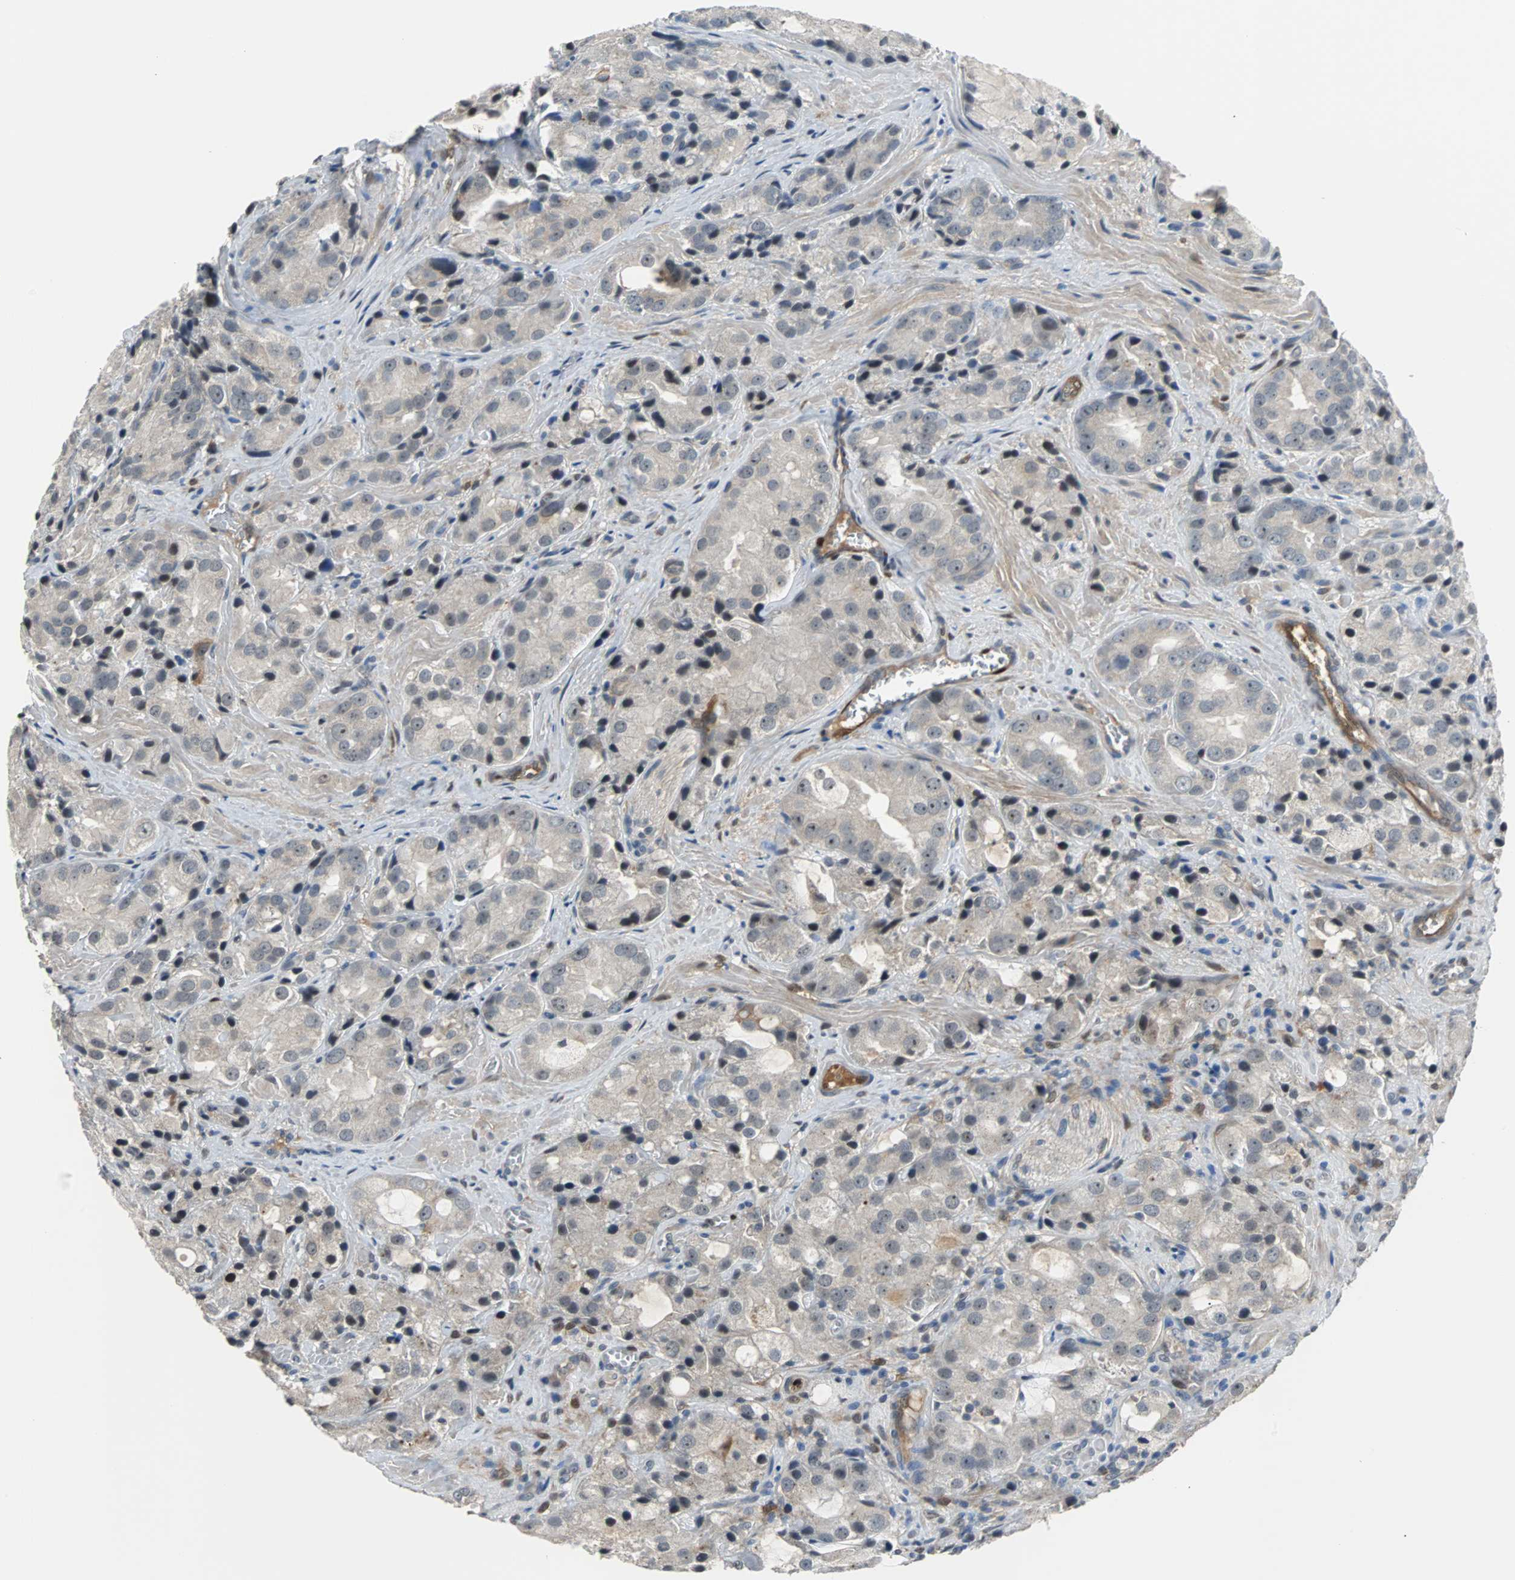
{"staining": {"intensity": "weak", "quantity": "25%-75%", "location": "cytoplasmic/membranous,nuclear"}, "tissue": "prostate cancer", "cell_type": "Tumor cells", "image_type": "cancer", "snomed": [{"axis": "morphology", "description": "Adenocarcinoma, High grade"}, {"axis": "topography", "description": "Prostate"}], "caption": "Immunohistochemical staining of prostate adenocarcinoma (high-grade) exhibits weak cytoplasmic/membranous and nuclear protein staining in approximately 25%-75% of tumor cells. (Stains: DAB (3,3'-diaminobenzidine) in brown, nuclei in blue, Microscopy: brightfield microscopy at high magnification).", "gene": "FHL2", "patient": {"sex": "male", "age": 70}}